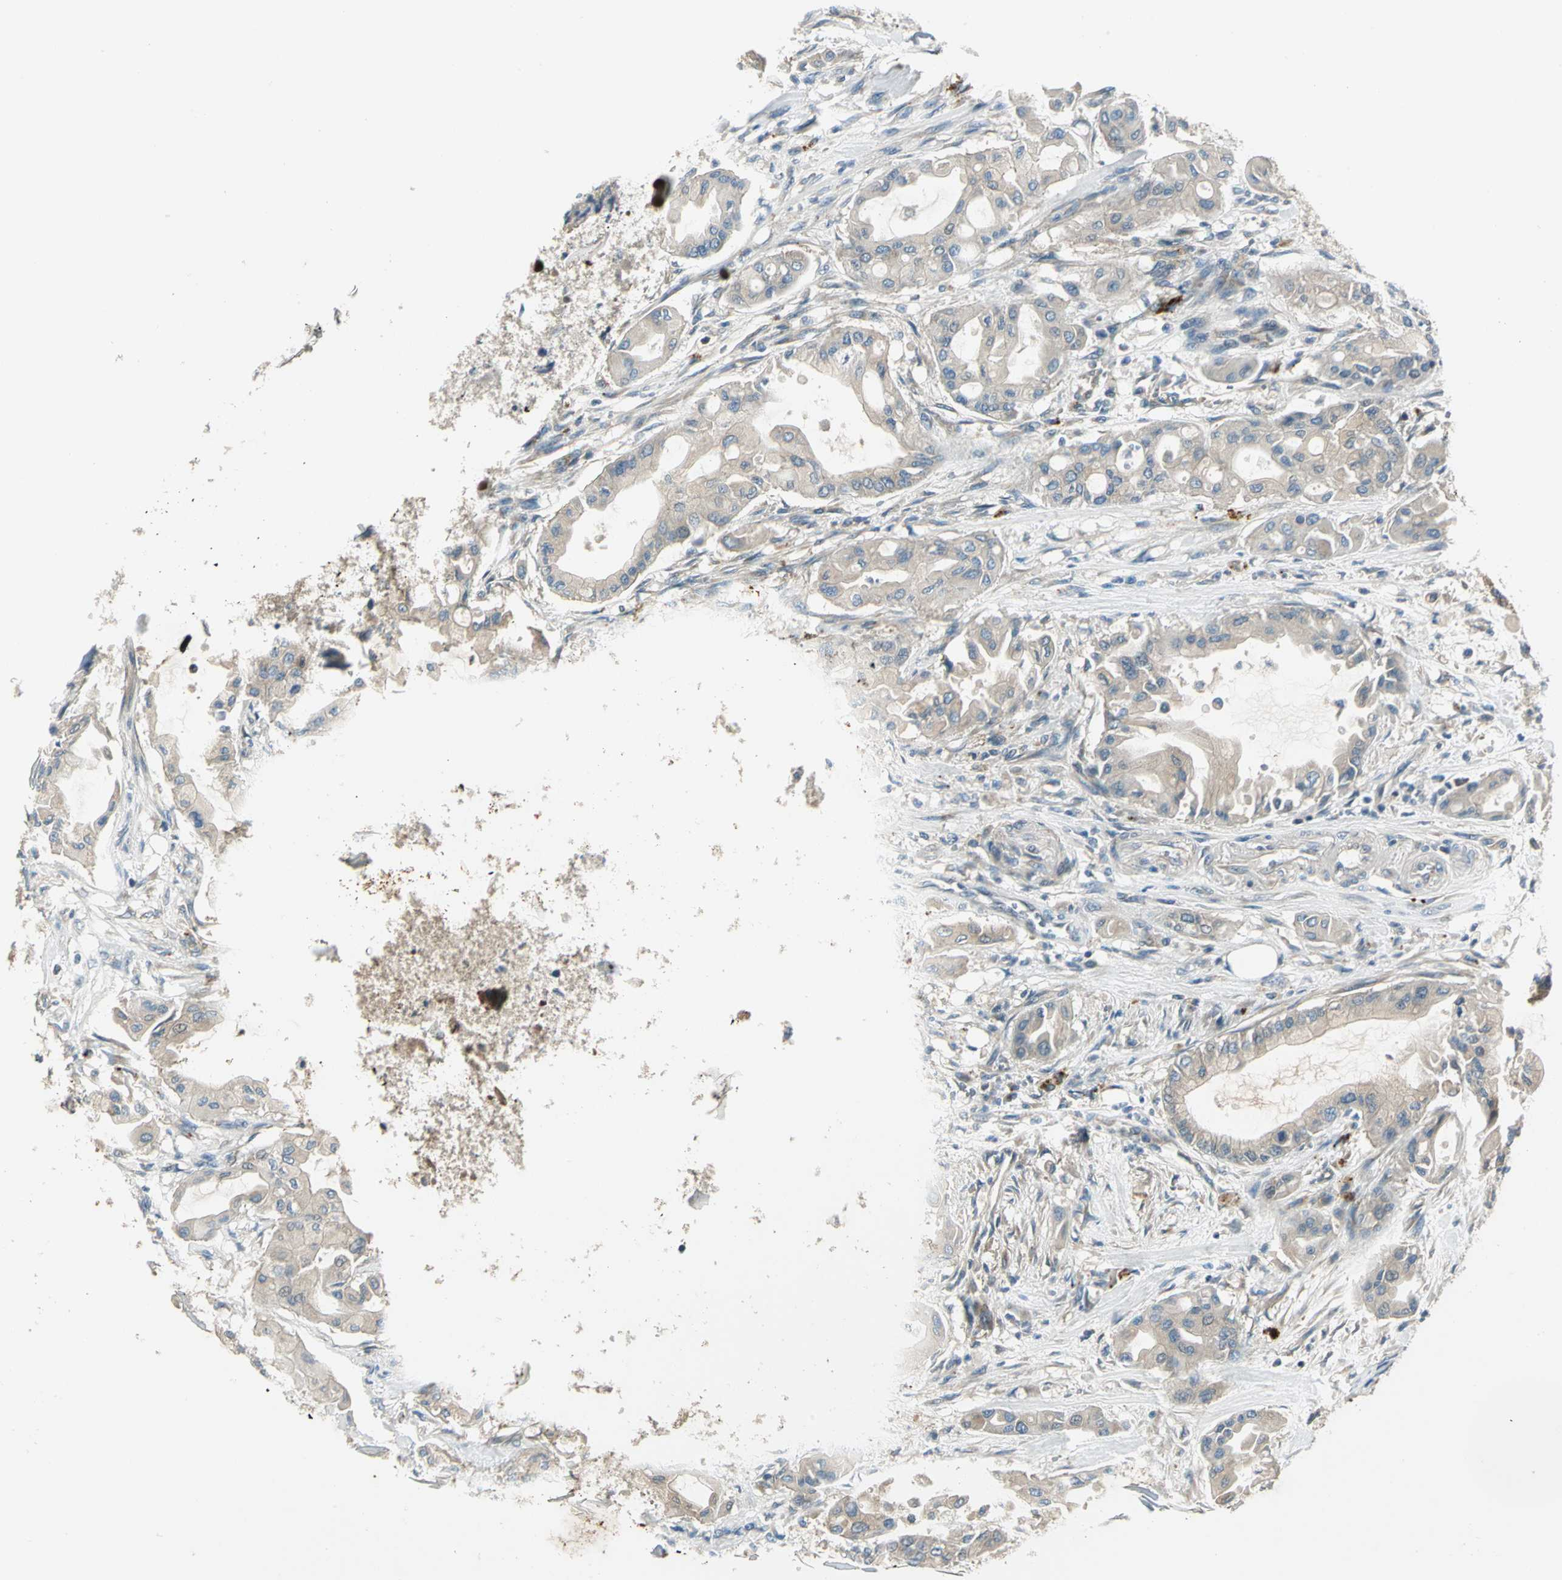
{"staining": {"intensity": "weak", "quantity": ">75%", "location": "cytoplasmic/membranous"}, "tissue": "pancreatic cancer", "cell_type": "Tumor cells", "image_type": "cancer", "snomed": [{"axis": "morphology", "description": "Adenocarcinoma, NOS"}, {"axis": "morphology", "description": "Adenocarcinoma, metastatic, NOS"}, {"axis": "topography", "description": "Lymph node"}, {"axis": "topography", "description": "Pancreas"}, {"axis": "topography", "description": "Duodenum"}], "caption": "DAB immunohistochemical staining of human pancreatic adenocarcinoma shows weak cytoplasmic/membranous protein staining in approximately >75% of tumor cells. Nuclei are stained in blue.", "gene": "PRKAA1", "patient": {"sex": "female", "age": 64}}